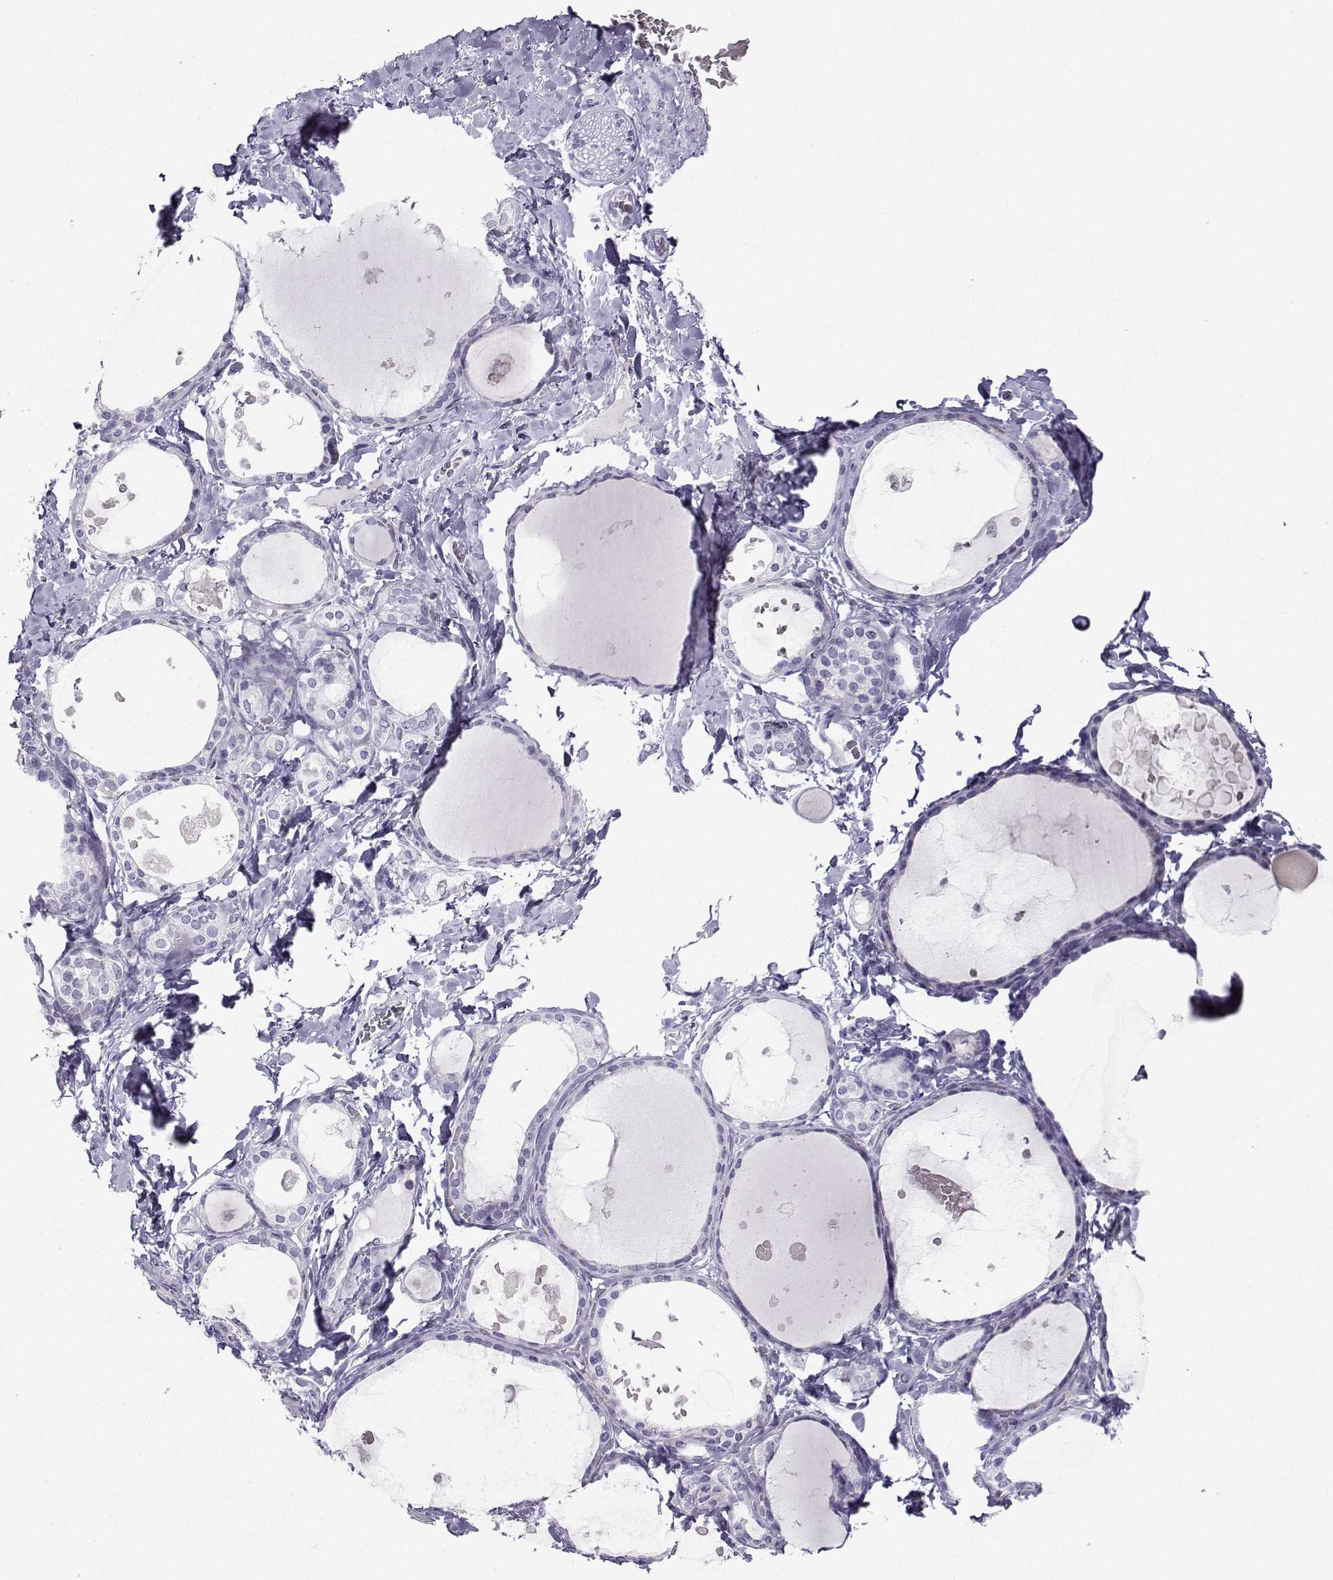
{"staining": {"intensity": "negative", "quantity": "none", "location": "none"}, "tissue": "thyroid gland", "cell_type": "Glandular cells", "image_type": "normal", "snomed": [{"axis": "morphology", "description": "Normal tissue, NOS"}, {"axis": "topography", "description": "Thyroid gland"}], "caption": "An immunohistochemistry (IHC) micrograph of unremarkable thyroid gland is shown. There is no staining in glandular cells of thyroid gland. Nuclei are stained in blue.", "gene": "FBXO24", "patient": {"sex": "female", "age": 56}}